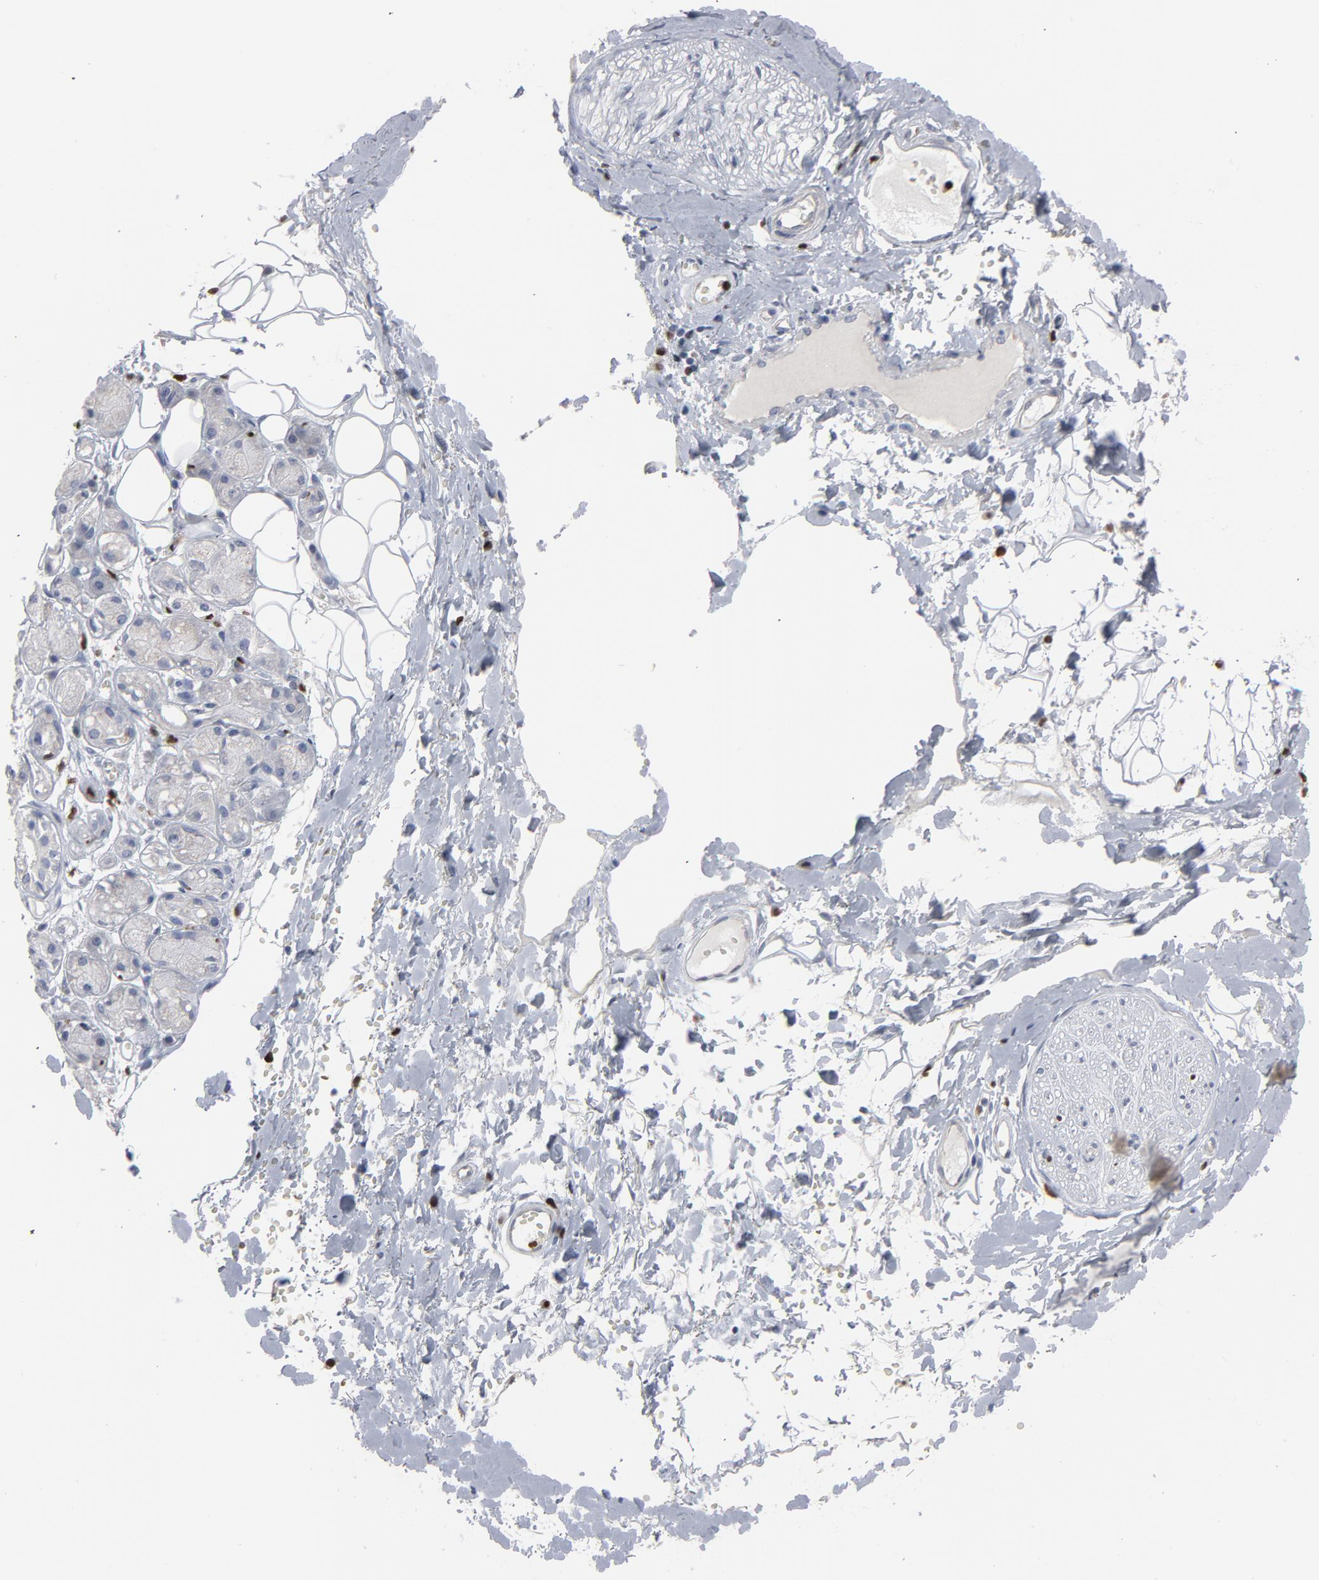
{"staining": {"intensity": "negative", "quantity": "none", "location": "none"}, "tissue": "adipose tissue", "cell_type": "Adipocytes", "image_type": "normal", "snomed": [{"axis": "morphology", "description": "Normal tissue, NOS"}, {"axis": "morphology", "description": "Inflammation, NOS"}, {"axis": "topography", "description": "Salivary gland"}, {"axis": "topography", "description": "Peripheral nerve tissue"}], "caption": "This is an immunohistochemistry photomicrograph of unremarkable human adipose tissue. There is no expression in adipocytes.", "gene": "SPI1", "patient": {"sex": "female", "age": 75}}